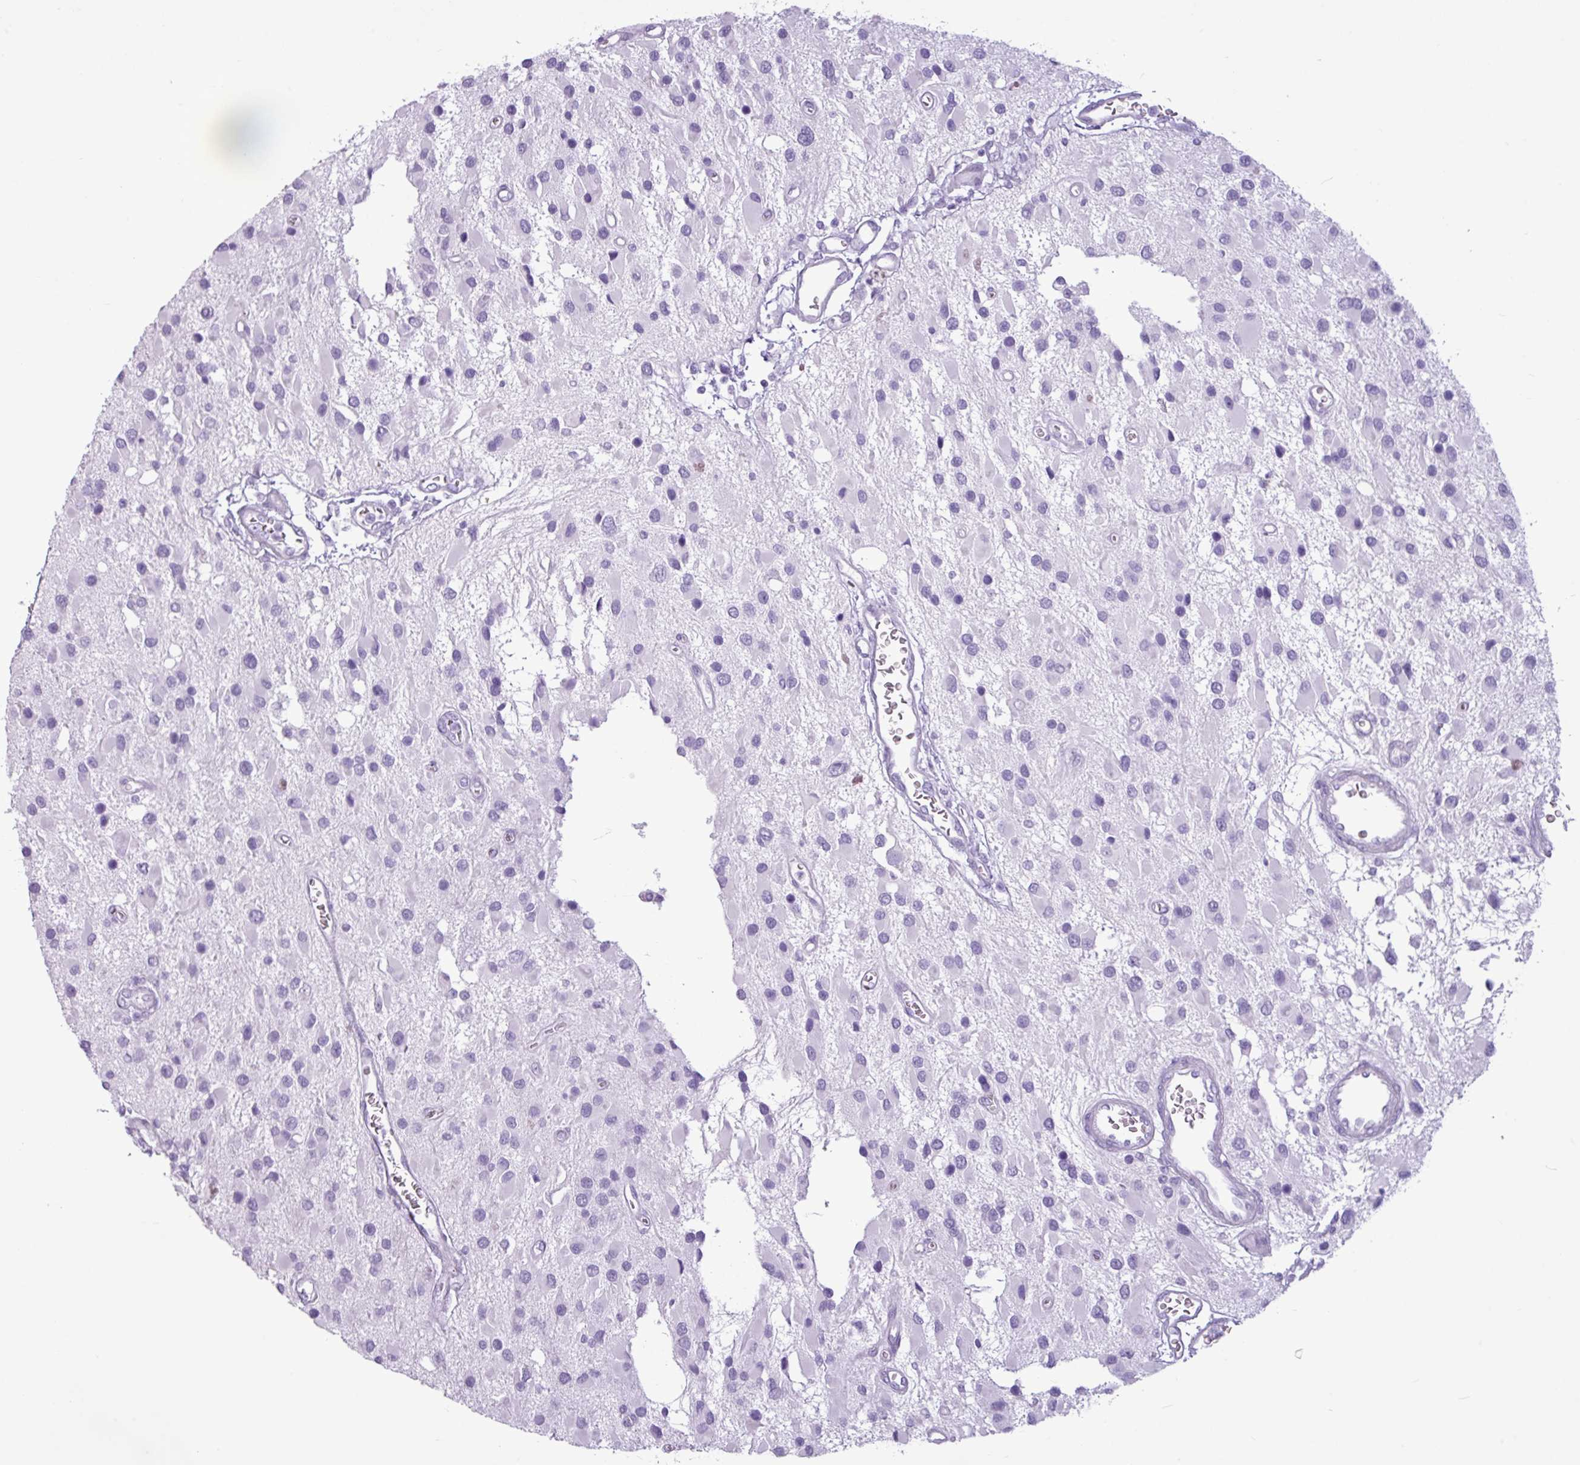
{"staining": {"intensity": "negative", "quantity": "none", "location": "none"}, "tissue": "glioma", "cell_type": "Tumor cells", "image_type": "cancer", "snomed": [{"axis": "morphology", "description": "Glioma, malignant, High grade"}, {"axis": "topography", "description": "Brain"}], "caption": "Photomicrograph shows no significant protein staining in tumor cells of malignant high-grade glioma.", "gene": "AMY1B", "patient": {"sex": "male", "age": 53}}